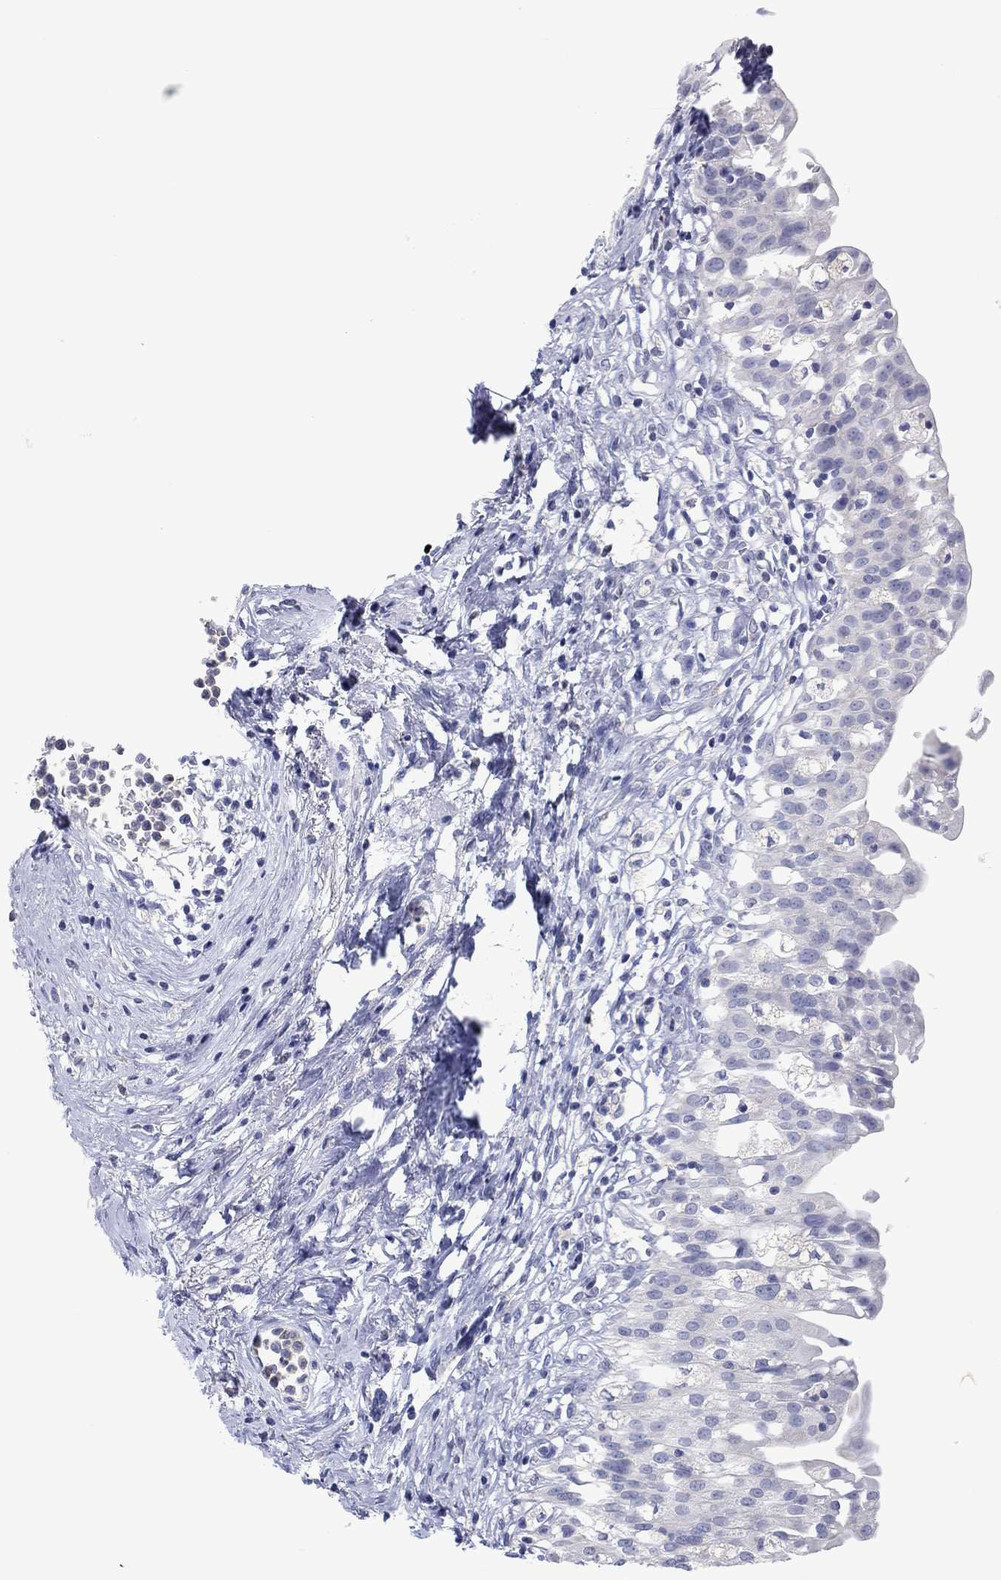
{"staining": {"intensity": "negative", "quantity": "none", "location": "none"}, "tissue": "urinary bladder", "cell_type": "Urothelial cells", "image_type": "normal", "snomed": [{"axis": "morphology", "description": "Normal tissue, NOS"}, {"axis": "topography", "description": "Urinary bladder"}], "caption": "Micrograph shows no protein positivity in urothelial cells of benign urinary bladder.", "gene": "FER1L6", "patient": {"sex": "male", "age": 76}}